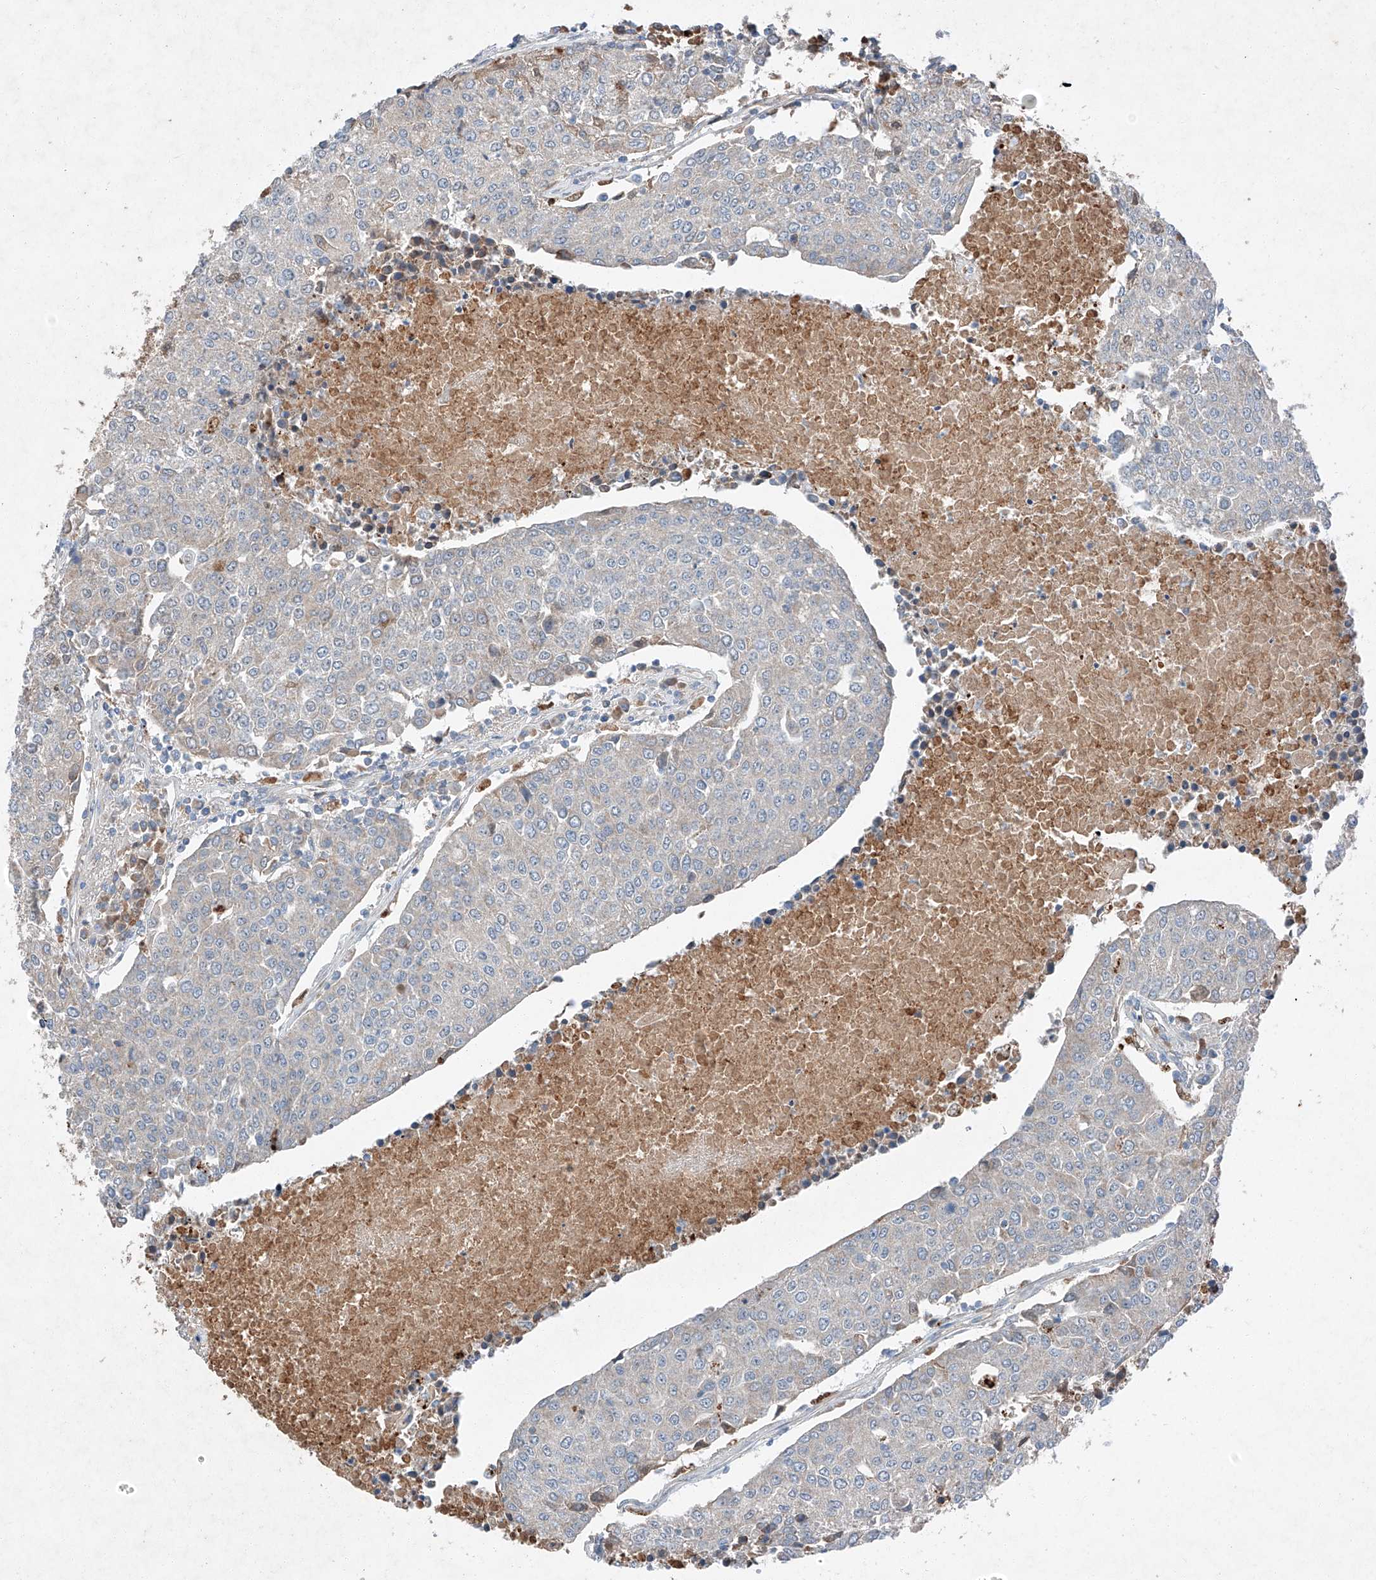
{"staining": {"intensity": "weak", "quantity": "<25%", "location": "cytoplasmic/membranous"}, "tissue": "urothelial cancer", "cell_type": "Tumor cells", "image_type": "cancer", "snomed": [{"axis": "morphology", "description": "Urothelial carcinoma, High grade"}, {"axis": "topography", "description": "Urinary bladder"}], "caption": "This is an IHC photomicrograph of urothelial carcinoma (high-grade). There is no positivity in tumor cells.", "gene": "RUSC1", "patient": {"sex": "female", "age": 85}}